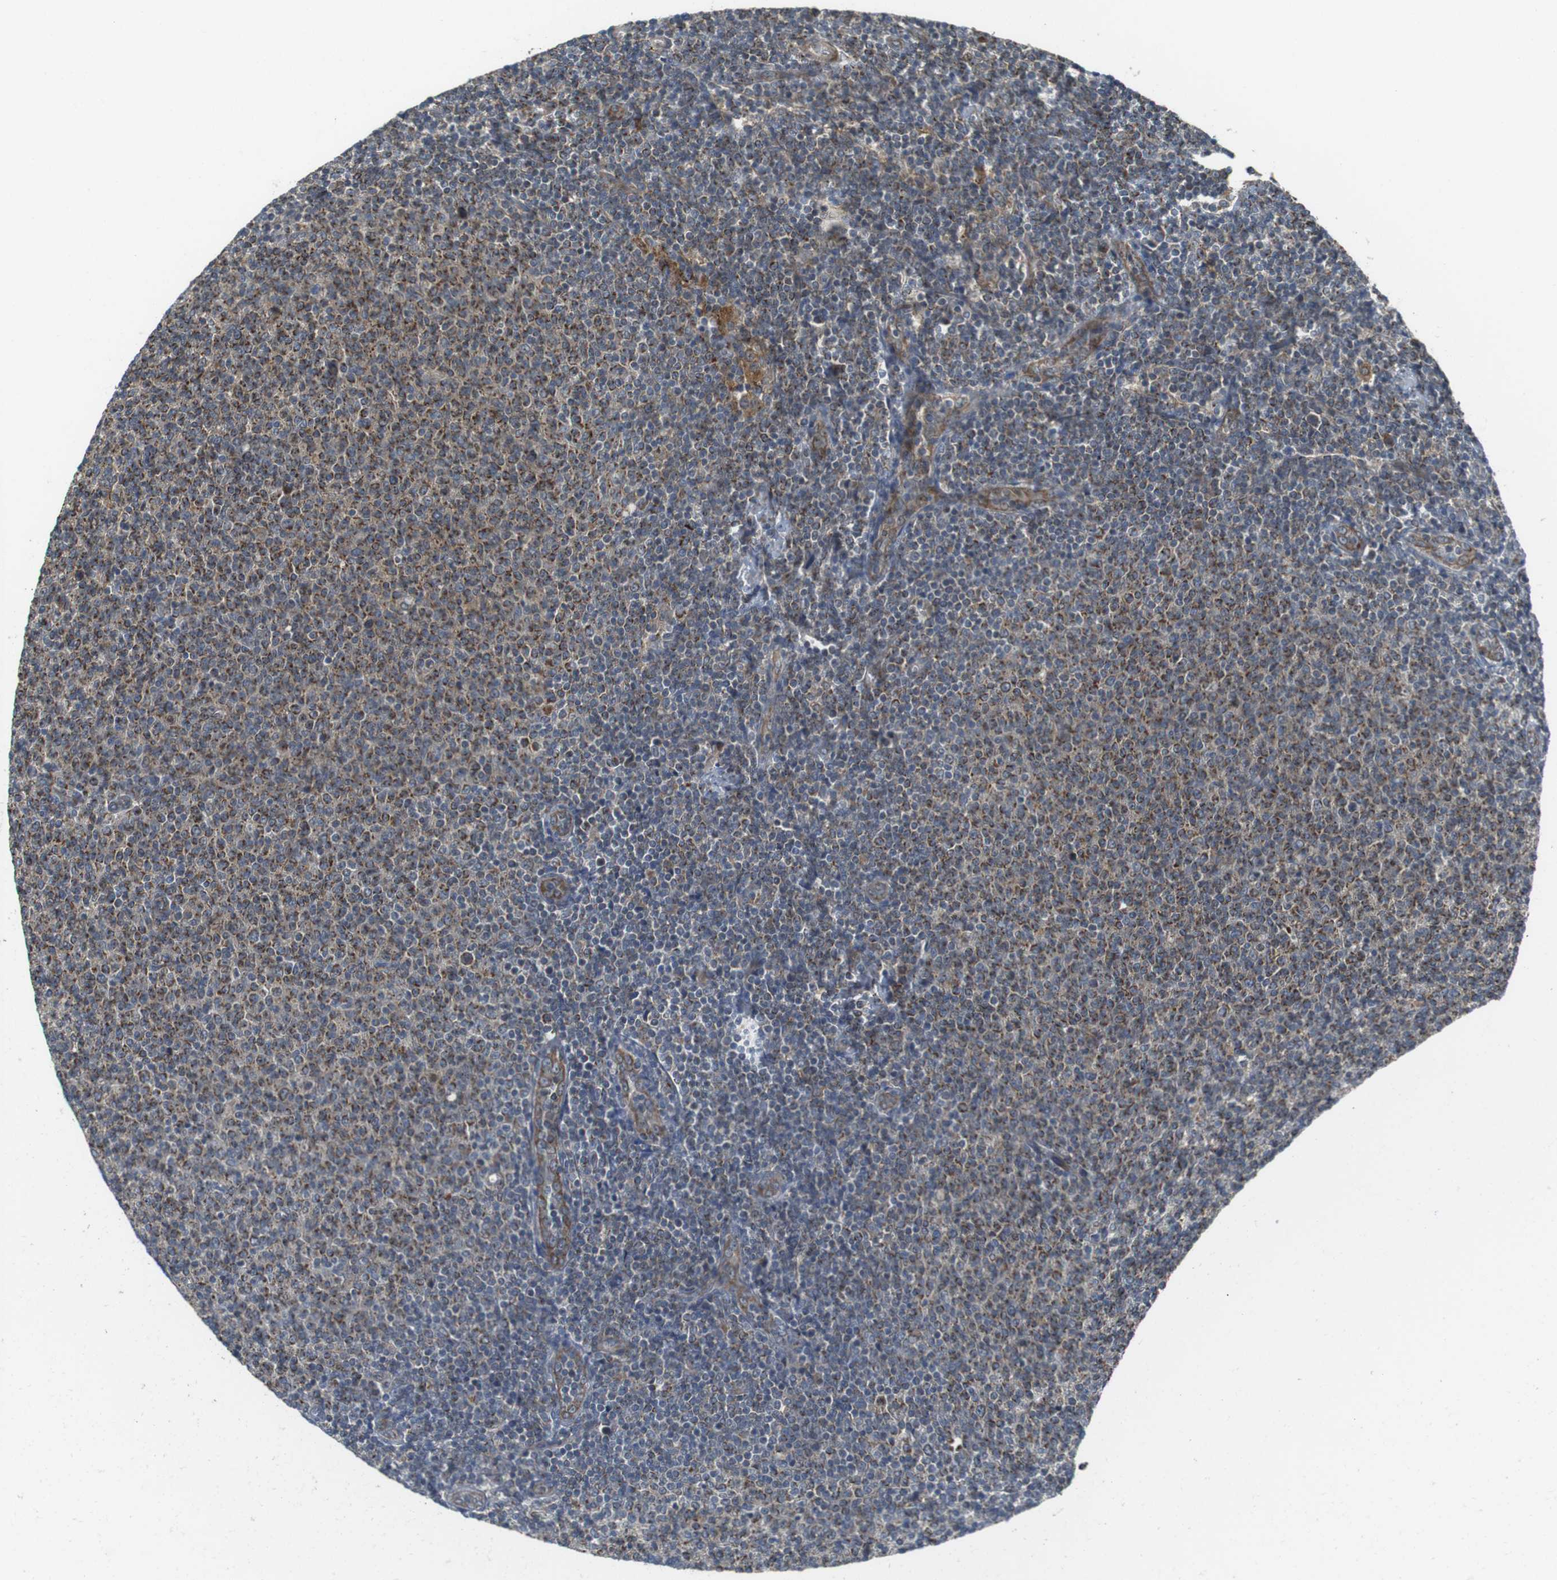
{"staining": {"intensity": "moderate", "quantity": "25%-75%", "location": "cytoplasmic/membranous"}, "tissue": "lymphoma", "cell_type": "Tumor cells", "image_type": "cancer", "snomed": [{"axis": "morphology", "description": "Malignant lymphoma, non-Hodgkin's type, Low grade"}, {"axis": "topography", "description": "Lymph node"}], "caption": "Lymphoma stained with a protein marker reveals moderate staining in tumor cells.", "gene": "IFFO2", "patient": {"sex": "male", "age": 66}}